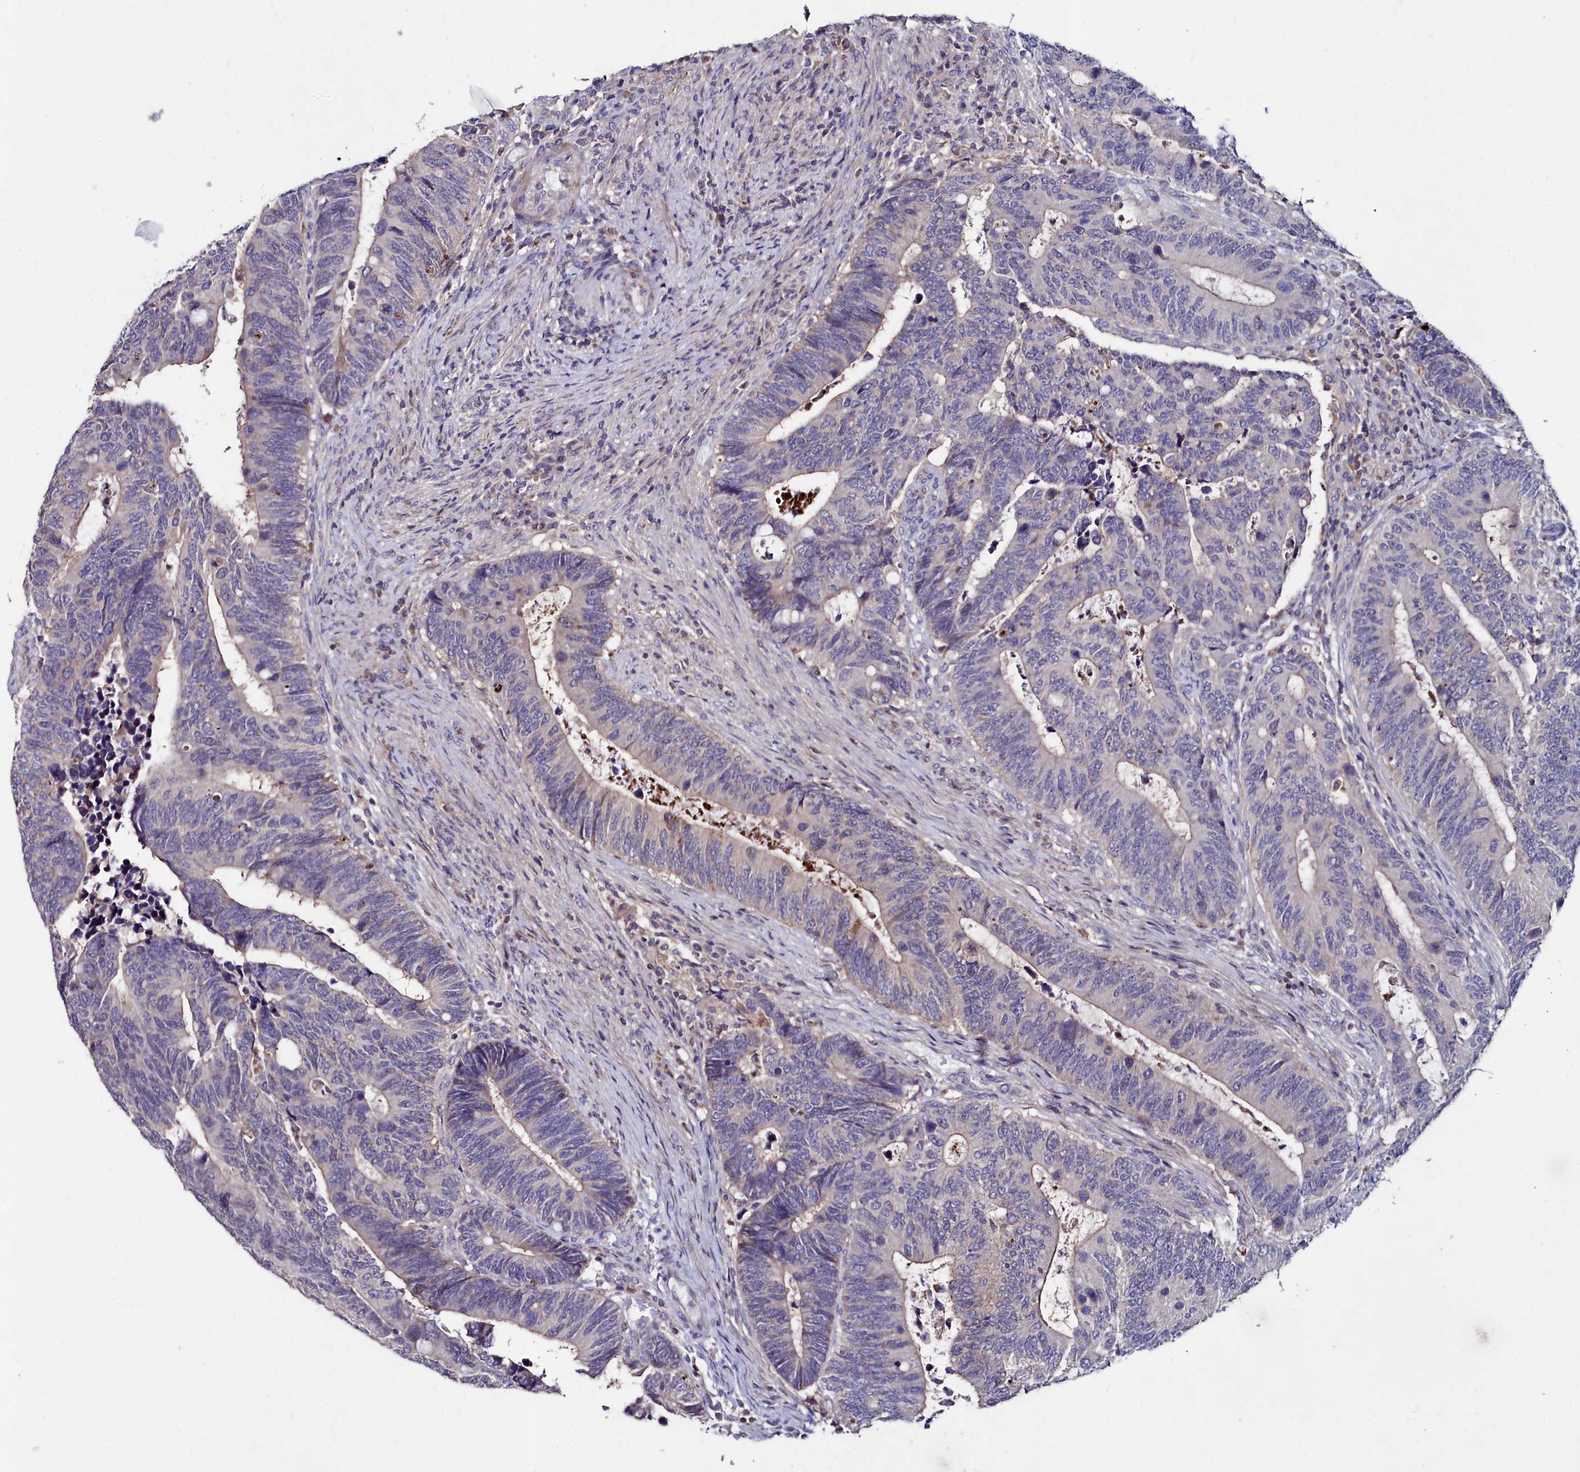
{"staining": {"intensity": "negative", "quantity": "none", "location": "none"}, "tissue": "colorectal cancer", "cell_type": "Tumor cells", "image_type": "cancer", "snomed": [{"axis": "morphology", "description": "Adenocarcinoma, NOS"}, {"axis": "topography", "description": "Colon"}], "caption": "Tumor cells are negative for protein expression in human colorectal cancer (adenocarcinoma). Nuclei are stained in blue.", "gene": "AMBRA1", "patient": {"sex": "male", "age": 87}}